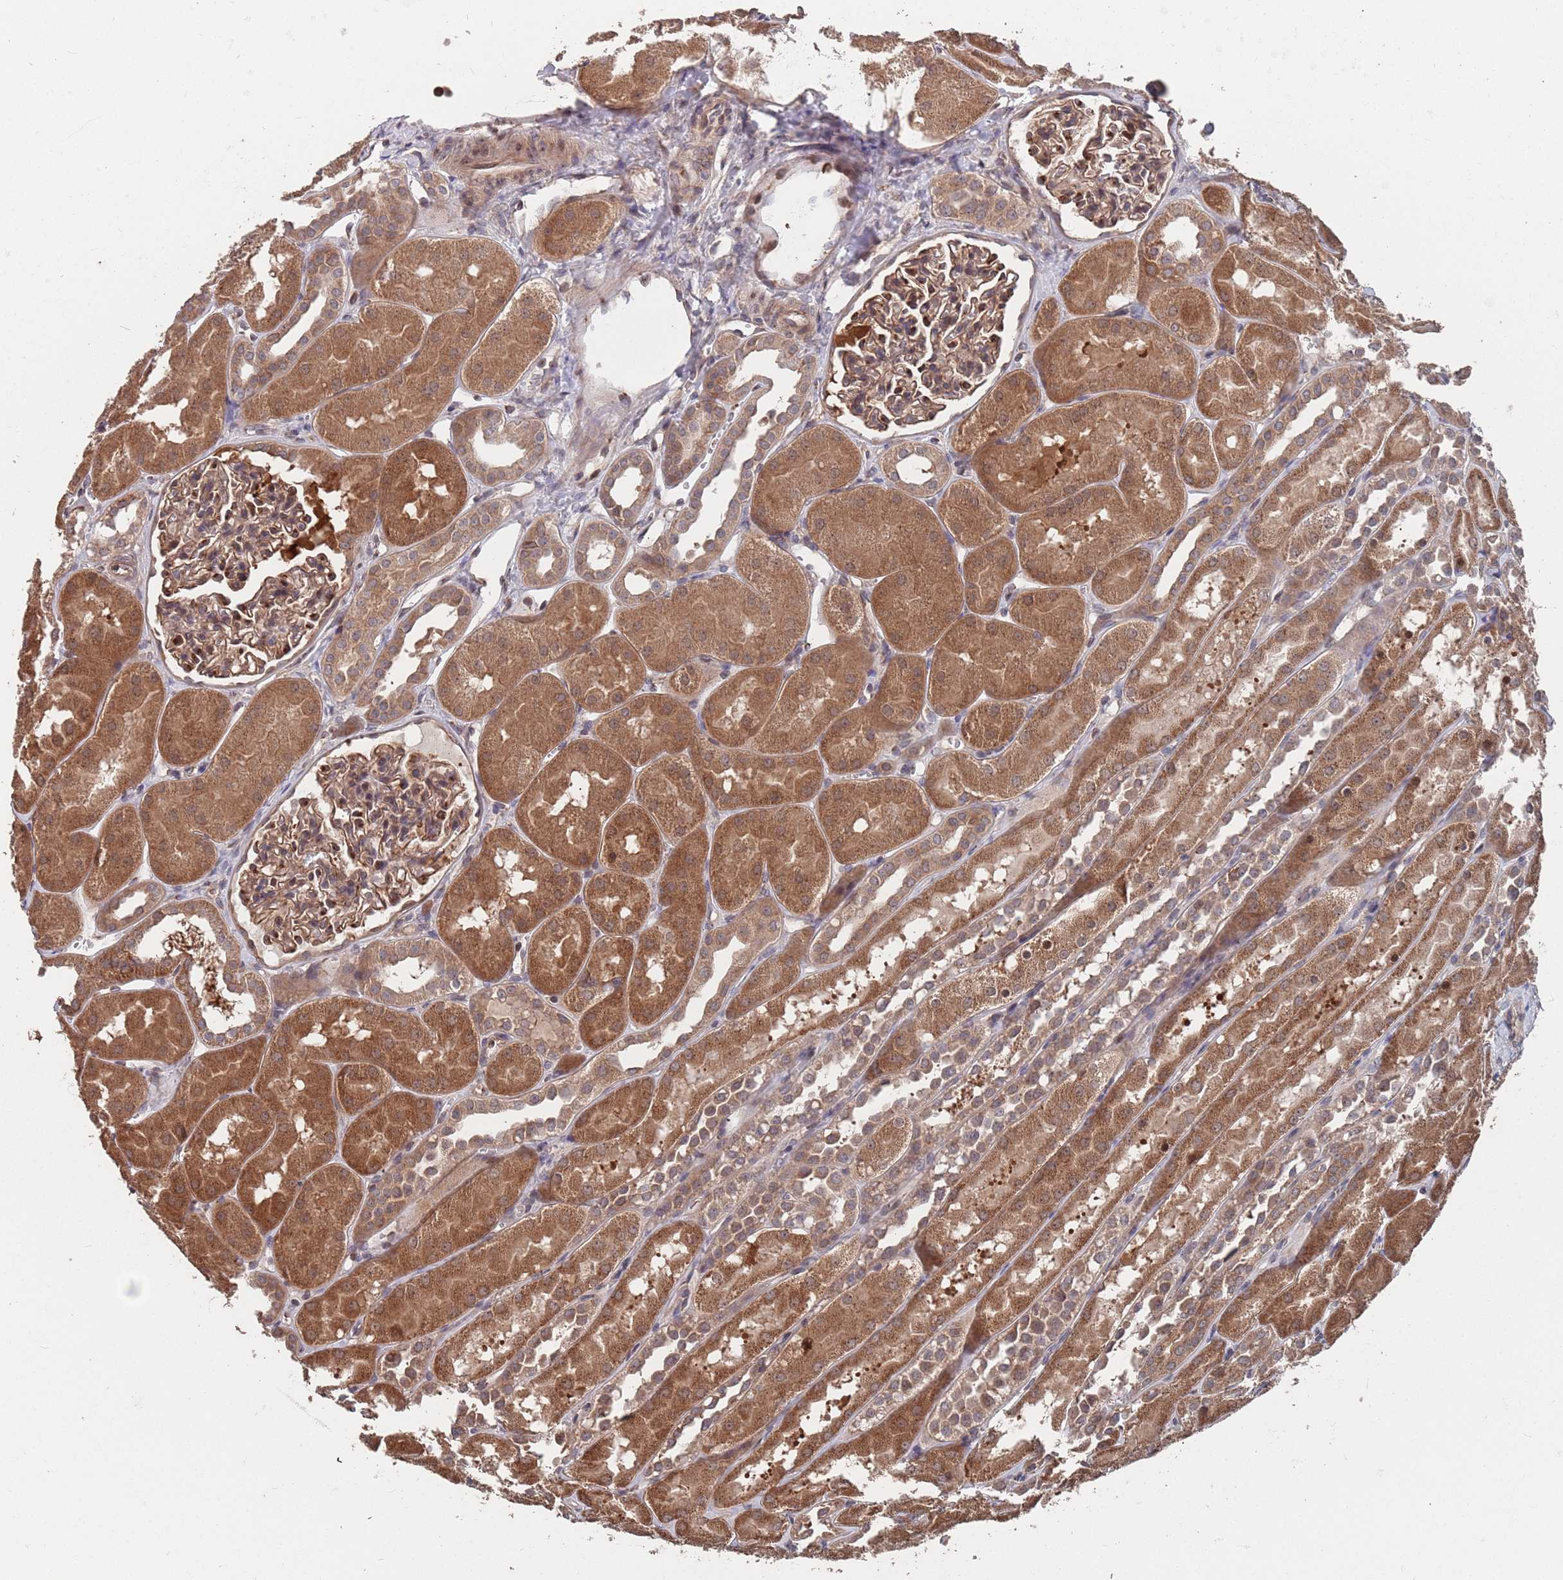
{"staining": {"intensity": "moderate", "quantity": ">75%", "location": "cytoplasmic/membranous"}, "tissue": "kidney", "cell_type": "Cells in glomeruli", "image_type": "normal", "snomed": [{"axis": "morphology", "description": "Normal tissue, NOS"}, {"axis": "topography", "description": "Kidney"}, {"axis": "topography", "description": "Urinary bladder"}], "caption": "Immunohistochemistry histopathology image of benign kidney stained for a protein (brown), which shows medium levels of moderate cytoplasmic/membranous positivity in approximately >75% of cells in glomeruli.", "gene": "UNC45A", "patient": {"sex": "male", "age": 16}}